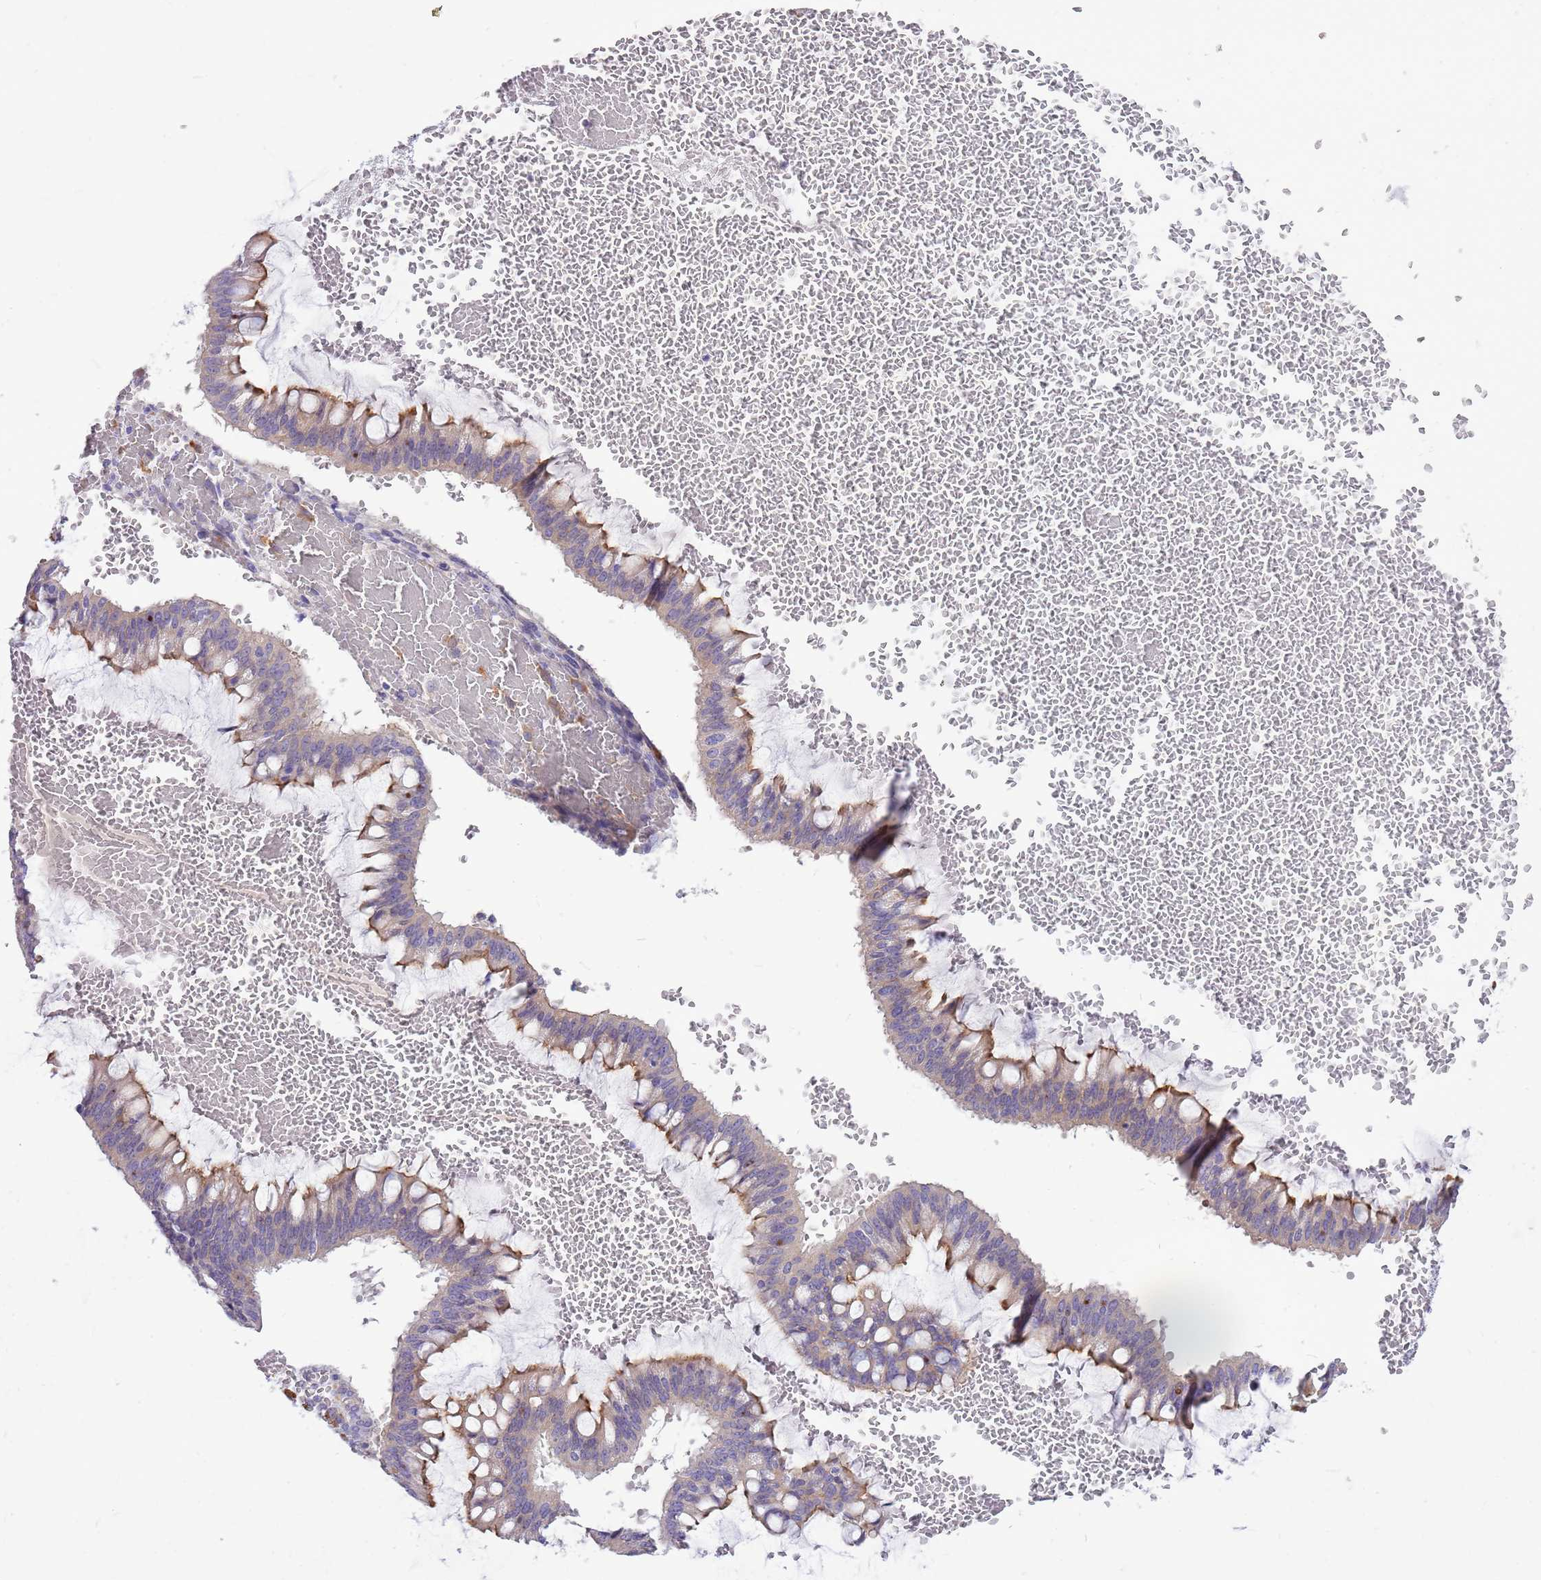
{"staining": {"intensity": "moderate", "quantity": "25%-75%", "location": "cytoplasmic/membranous"}, "tissue": "ovarian cancer", "cell_type": "Tumor cells", "image_type": "cancer", "snomed": [{"axis": "morphology", "description": "Cystadenocarcinoma, mucinous, NOS"}, {"axis": "topography", "description": "Ovary"}], "caption": "Human ovarian cancer (mucinous cystadenocarcinoma) stained with a protein marker displays moderate staining in tumor cells.", "gene": "NTN4", "patient": {"sex": "female", "age": 73}}